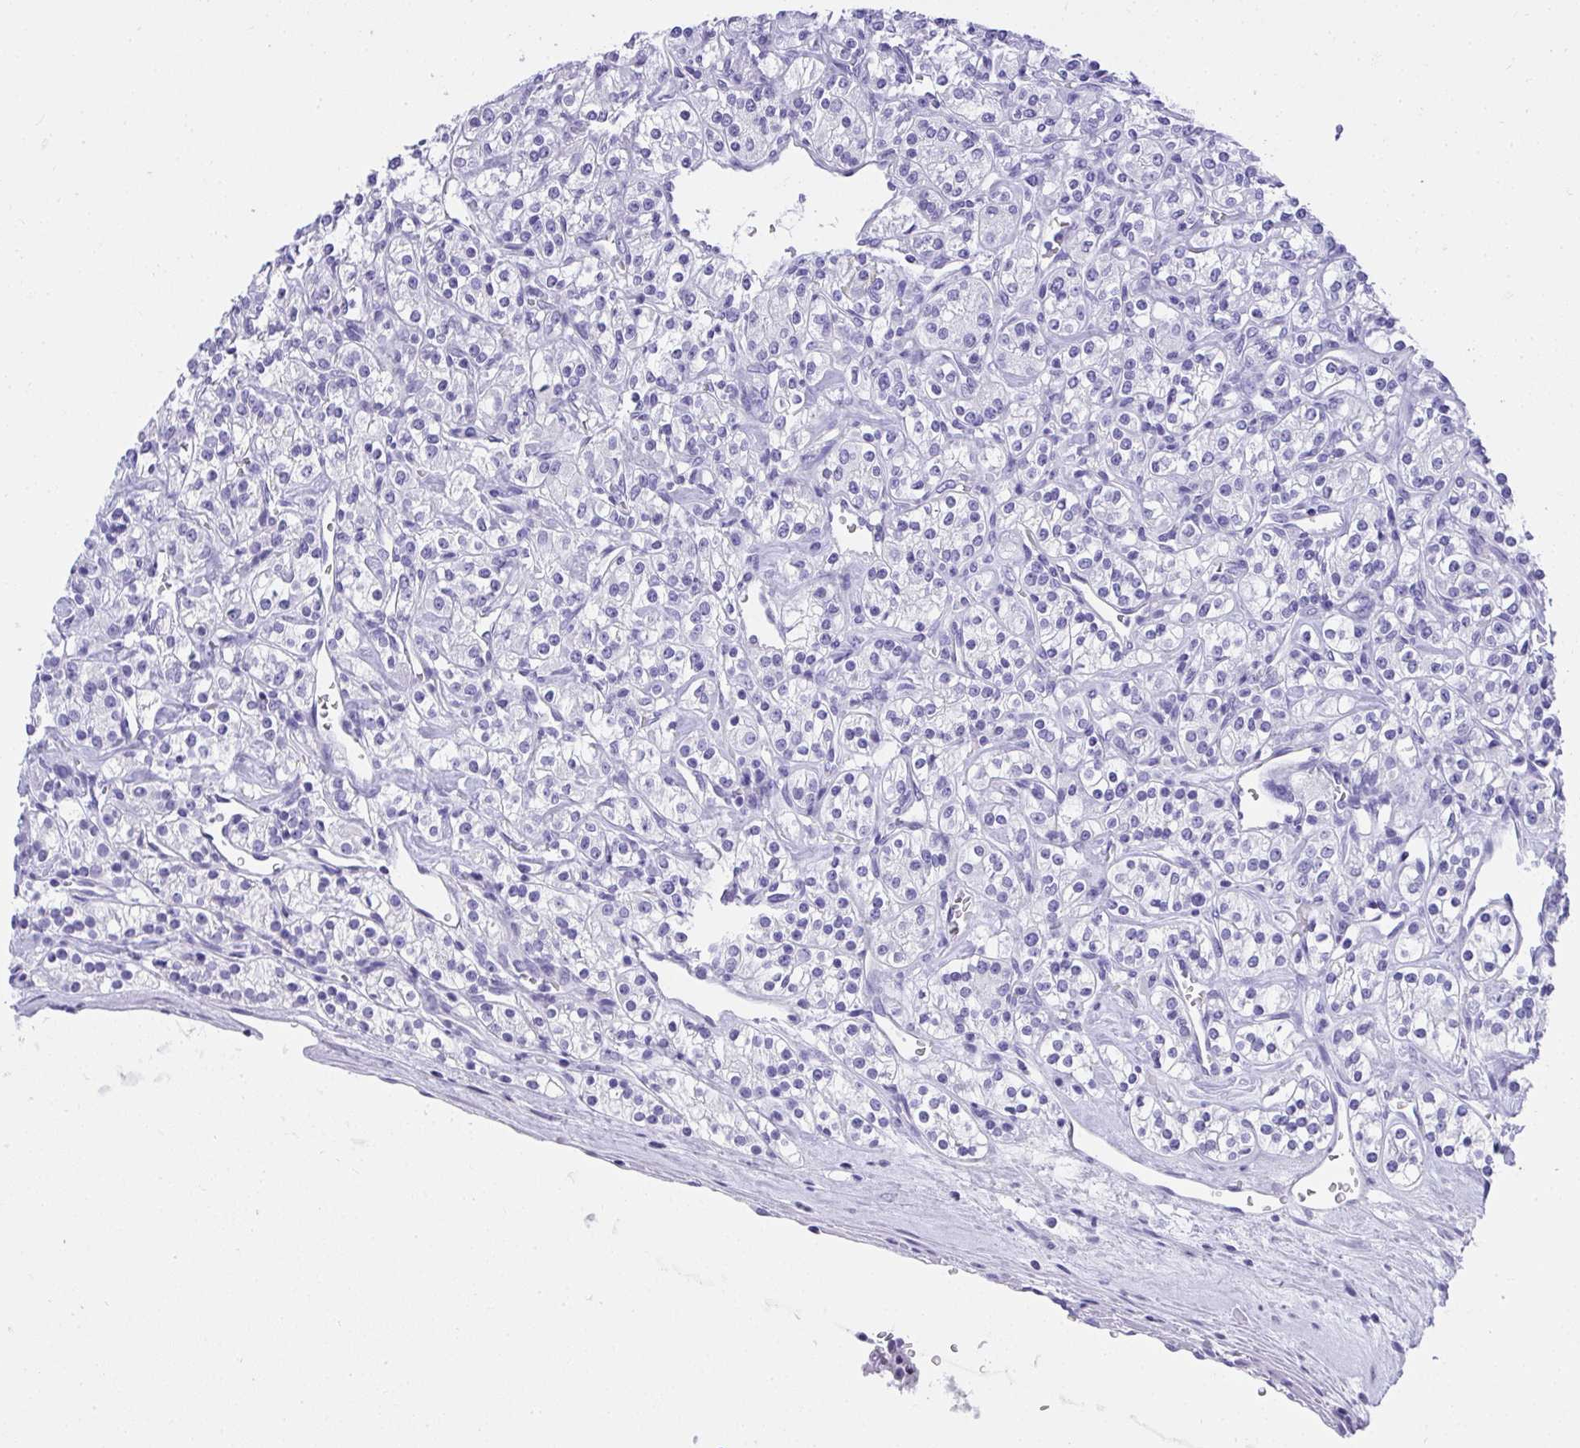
{"staining": {"intensity": "negative", "quantity": "none", "location": "none"}, "tissue": "renal cancer", "cell_type": "Tumor cells", "image_type": "cancer", "snomed": [{"axis": "morphology", "description": "Adenocarcinoma, NOS"}, {"axis": "topography", "description": "Kidney"}], "caption": "DAB immunohistochemical staining of renal cancer (adenocarcinoma) reveals no significant expression in tumor cells.", "gene": "AVIL", "patient": {"sex": "male", "age": 77}}